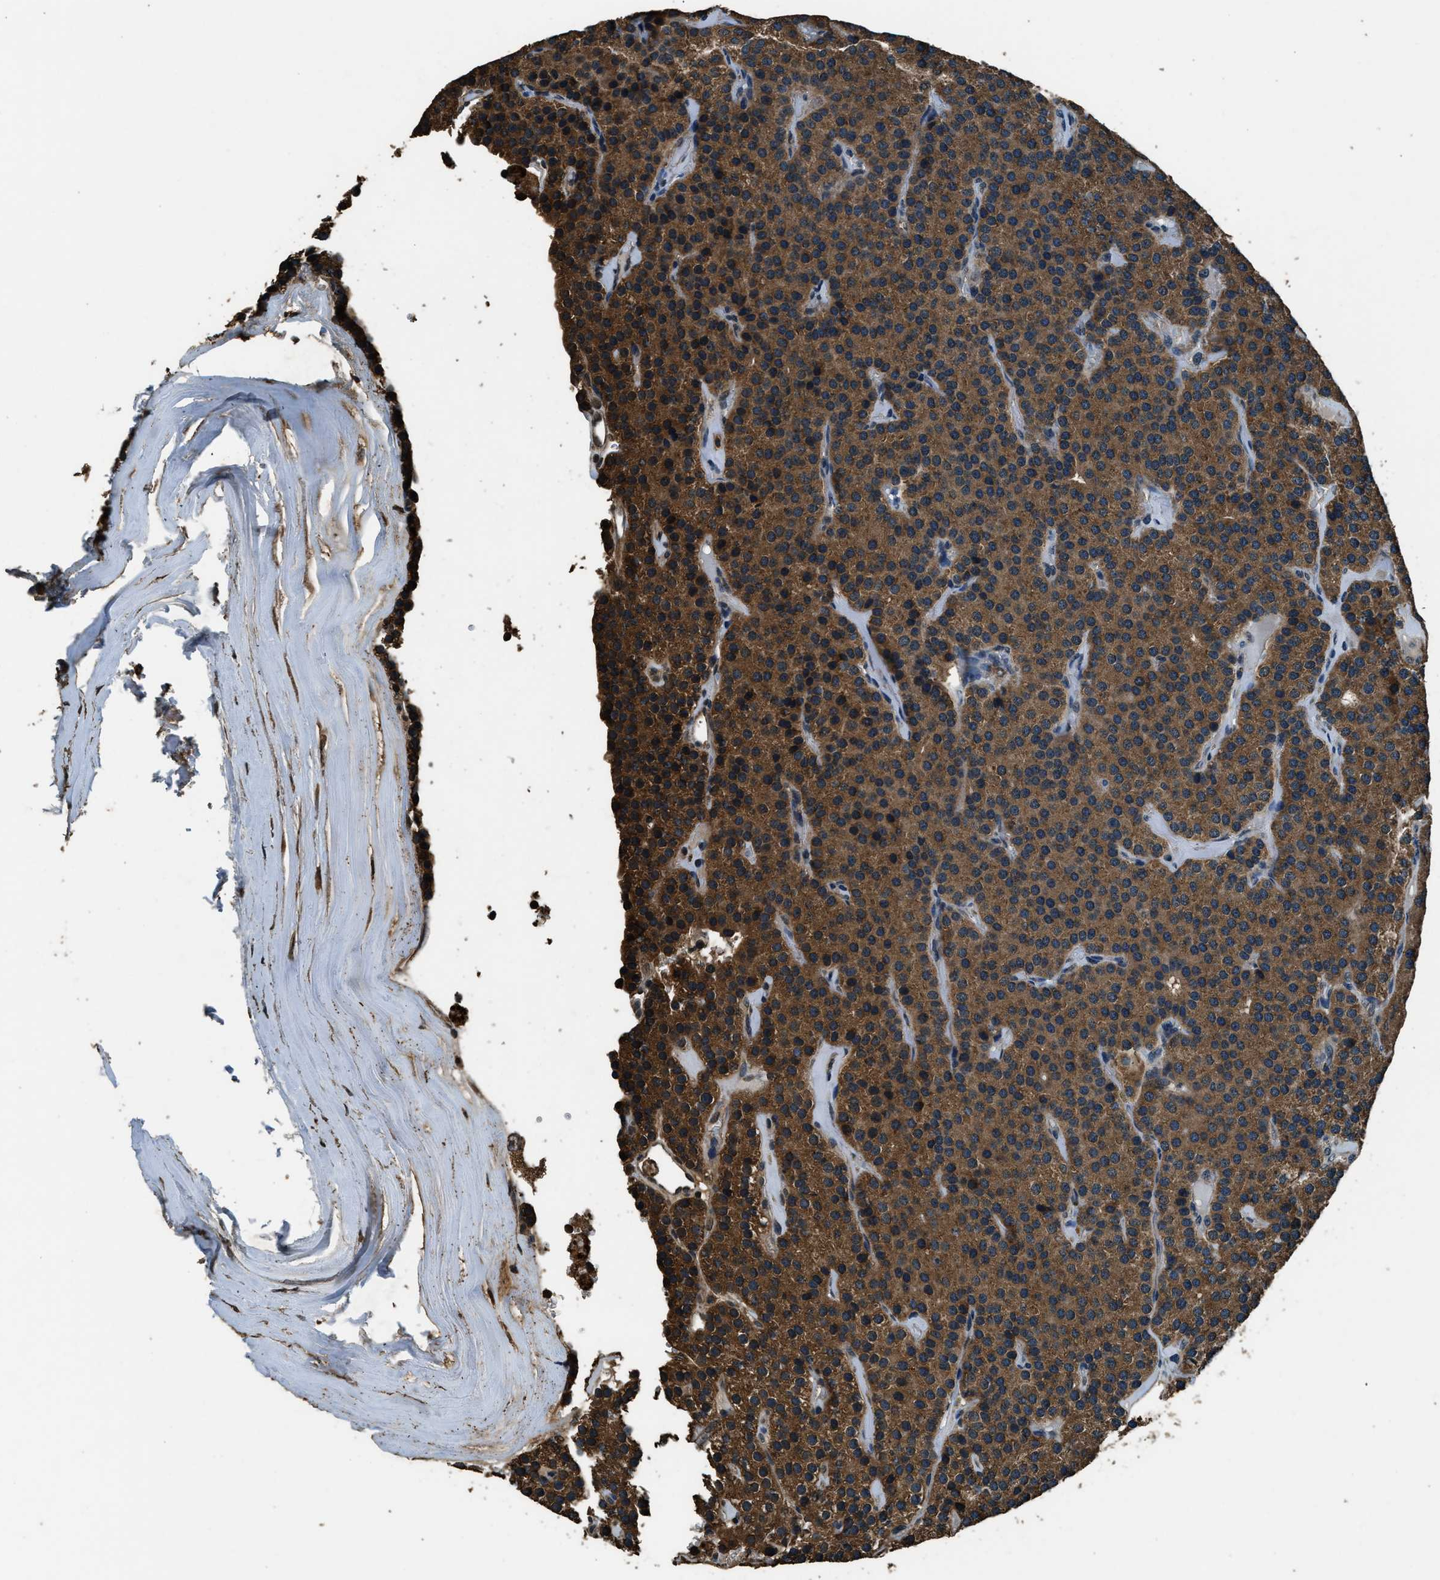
{"staining": {"intensity": "moderate", "quantity": ">75%", "location": "cytoplasmic/membranous"}, "tissue": "parathyroid gland", "cell_type": "Glandular cells", "image_type": "normal", "snomed": [{"axis": "morphology", "description": "Normal tissue, NOS"}, {"axis": "morphology", "description": "Adenoma, NOS"}, {"axis": "topography", "description": "Parathyroid gland"}], "caption": "Brown immunohistochemical staining in normal human parathyroid gland reveals moderate cytoplasmic/membranous staining in approximately >75% of glandular cells. Ihc stains the protein in brown and the nuclei are stained blue.", "gene": "SALL3", "patient": {"sex": "female", "age": 86}}